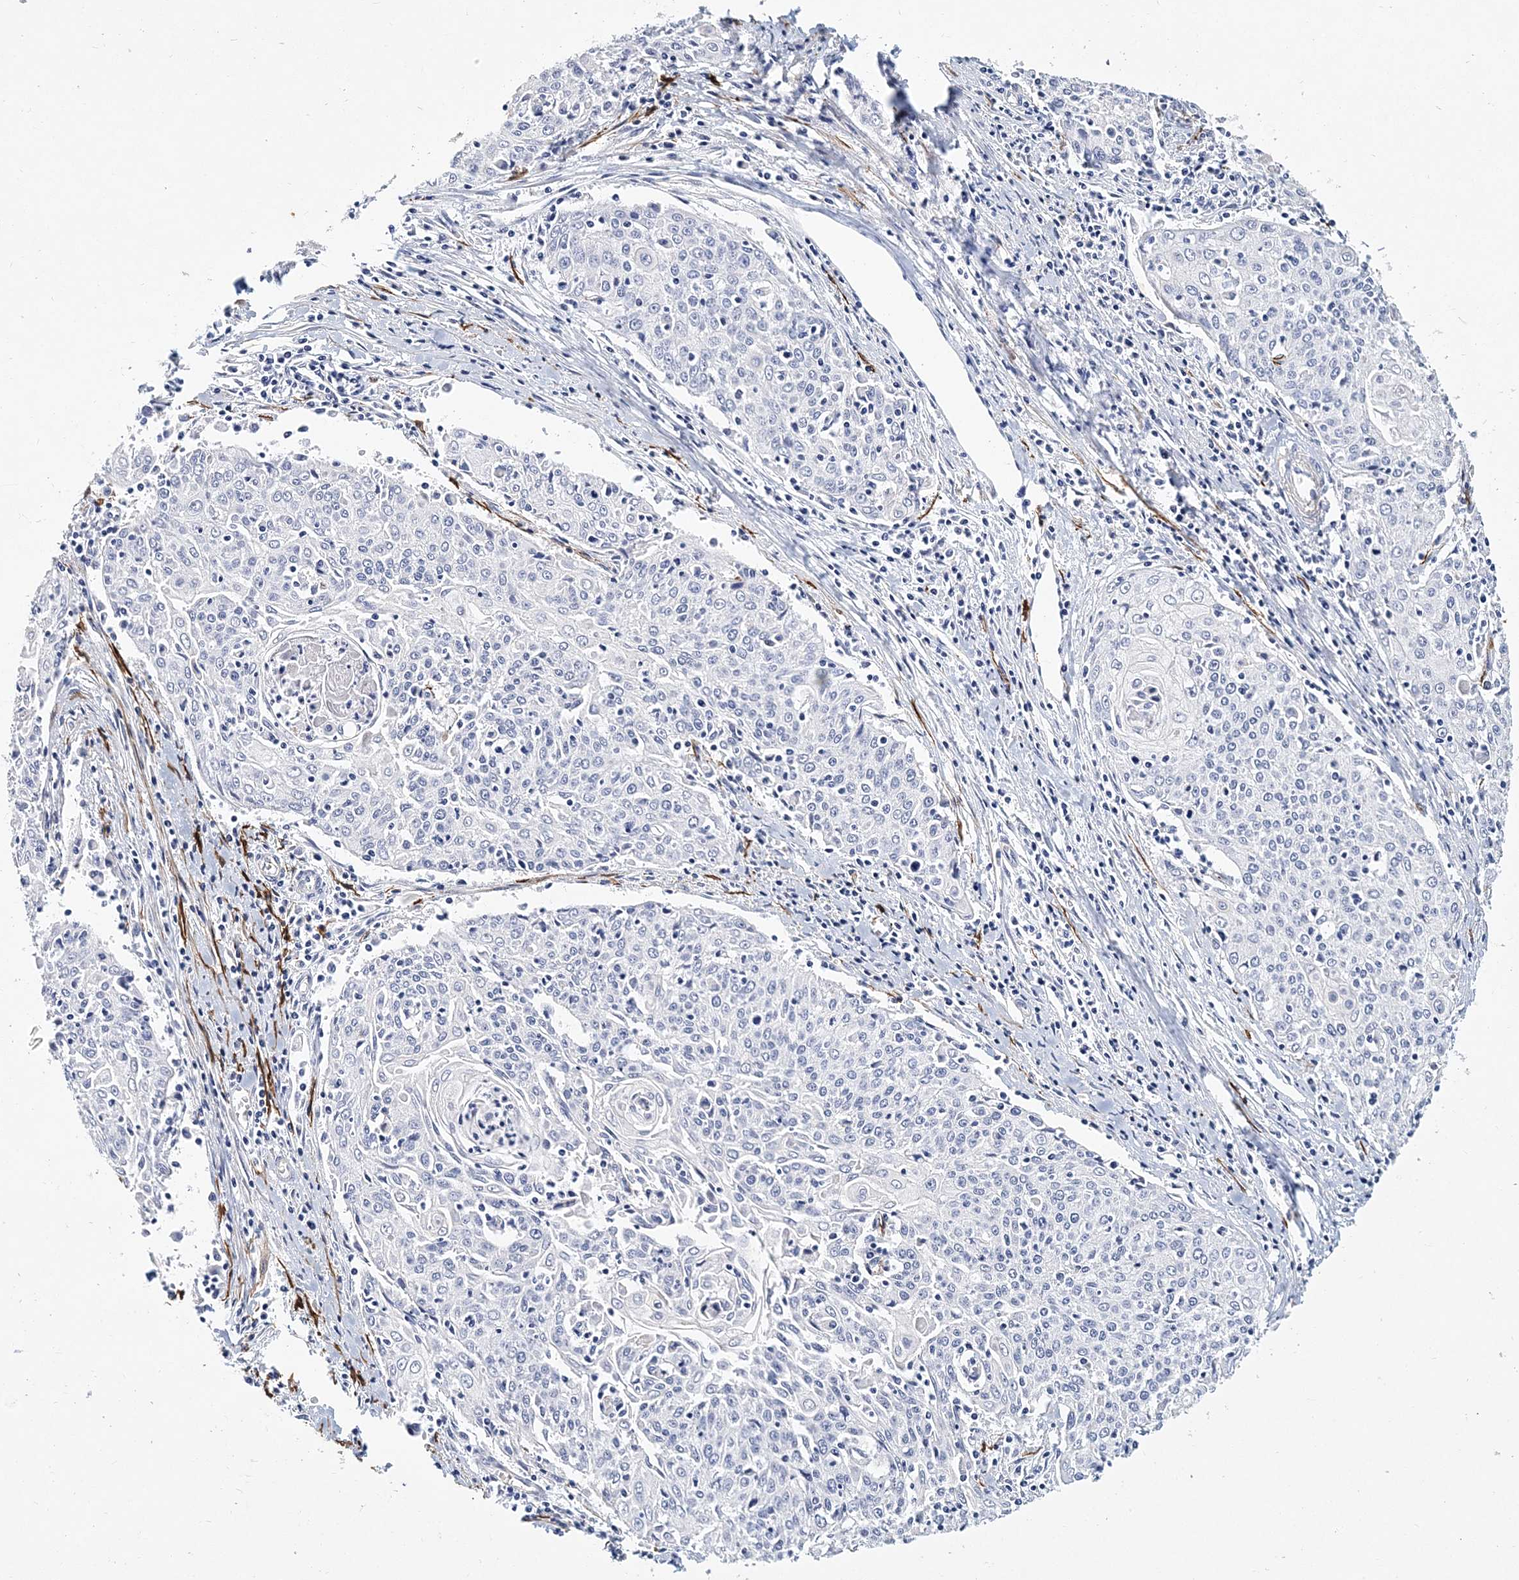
{"staining": {"intensity": "negative", "quantity": "none", "location": "none"}, "tissue": "cervical cancer", "cell_type": "Tumor cells", "image_type": "cancer", "snomed": [{"axis": "morphology", "description": "Squamous cell carcinoma, NOS"}, {"axis": "topography", "description": "Cervix"}], "caption": "The photomicrograph reveals no significant expression in tumor cells of cervical squamous cell carcinoma.", "gene": "ITGA2B", "patient": {"sex": "female", "age": 48}}